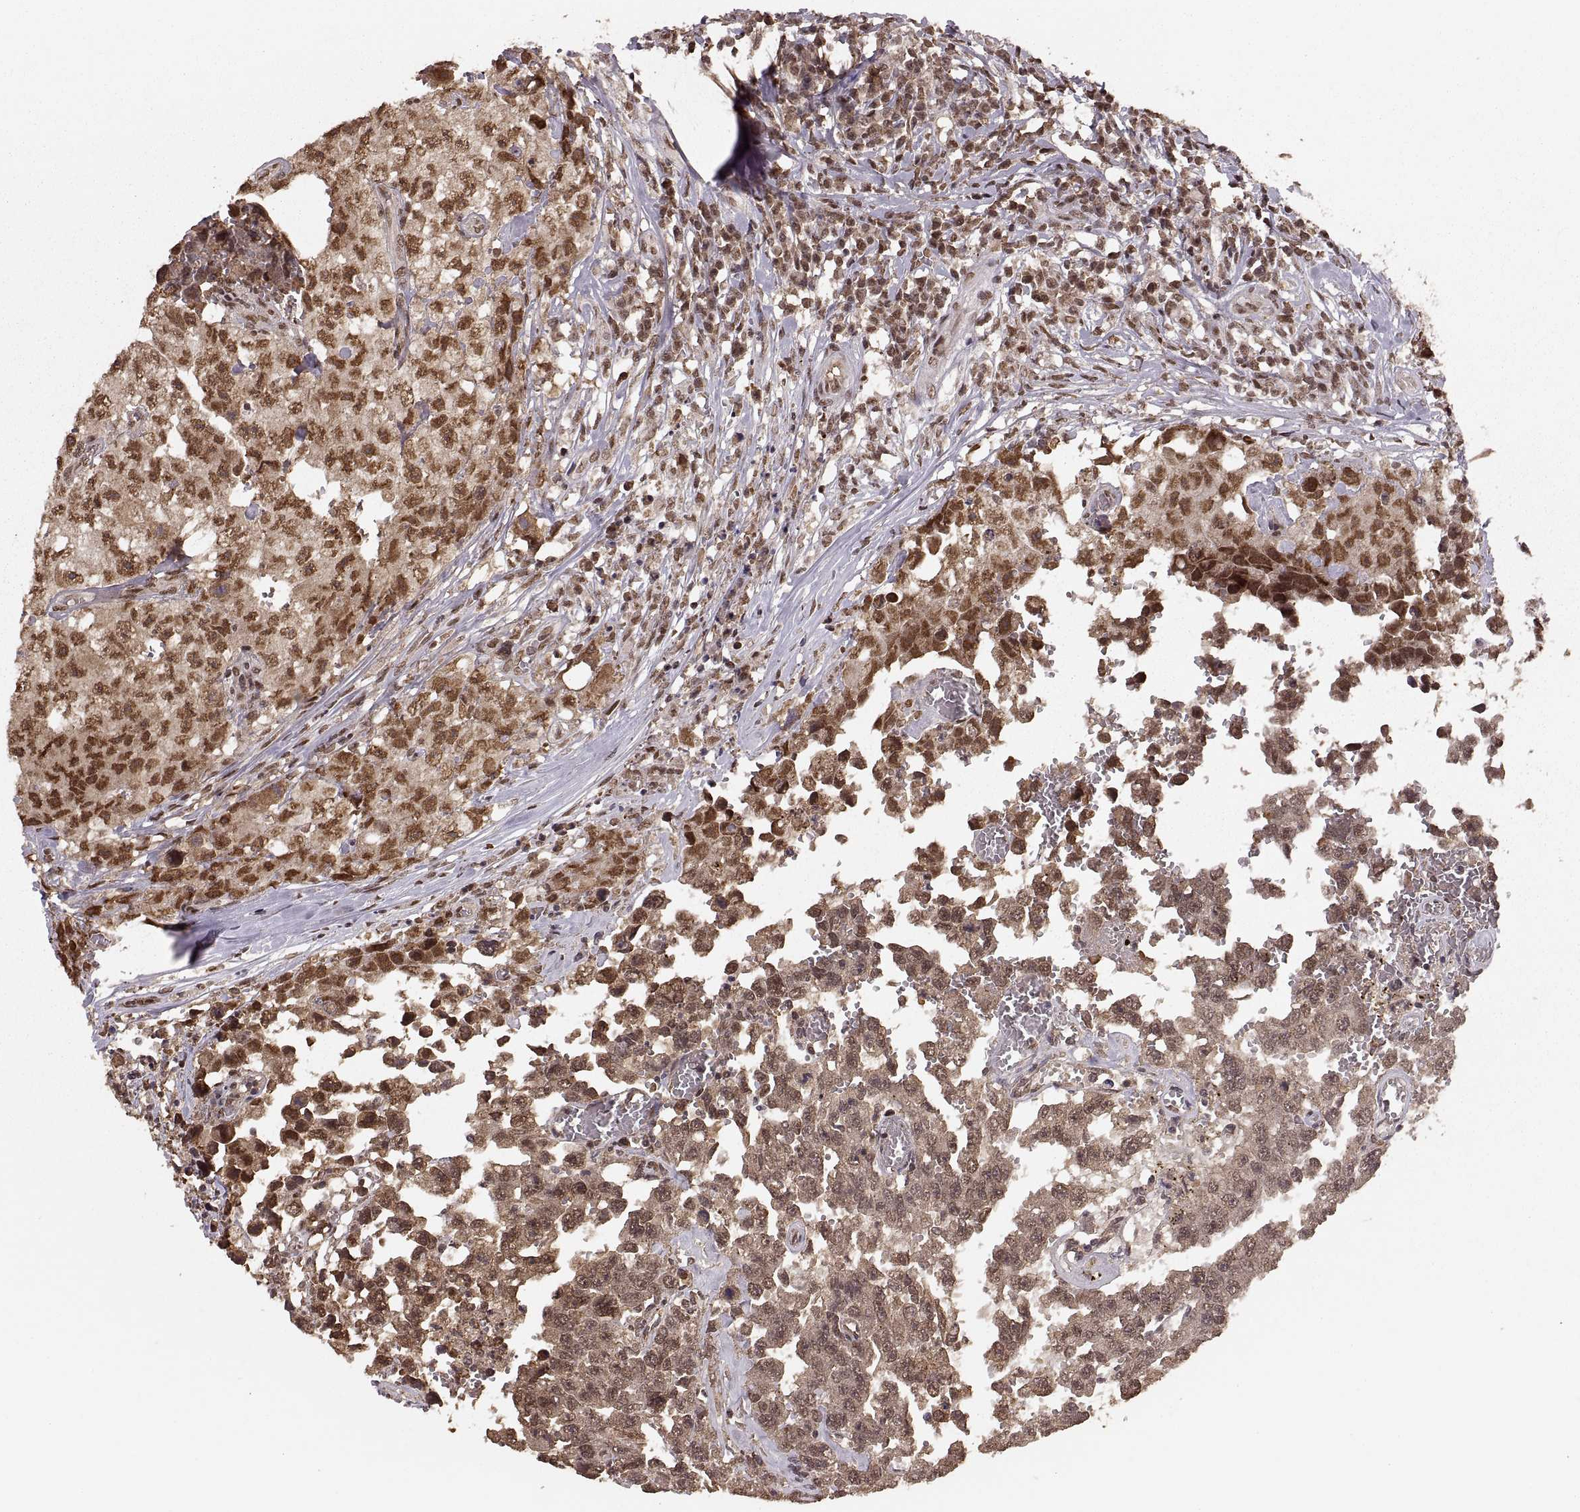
{"staining": {"intensity": "strong", "quantity": ">75%", "location": "cytoplasmic/membranous,nuclear"}, "tissue": "testis cancer", "cell_type": "Tumor cells", "image_type": "cancer", "snomed": [{"axis": "morphology", "description": "Carcinoma, Embryonal, NOS"}, {"axis": "topography", "description": "Testis"}], "caption": "Protein analysis of testis cancer tissue exhibits strong cytoplasmic/membranous and nuclear staining in about >75% of tumor cells.", "gene": "RFT1", "patient": {"sex": "male", "age": 36}}